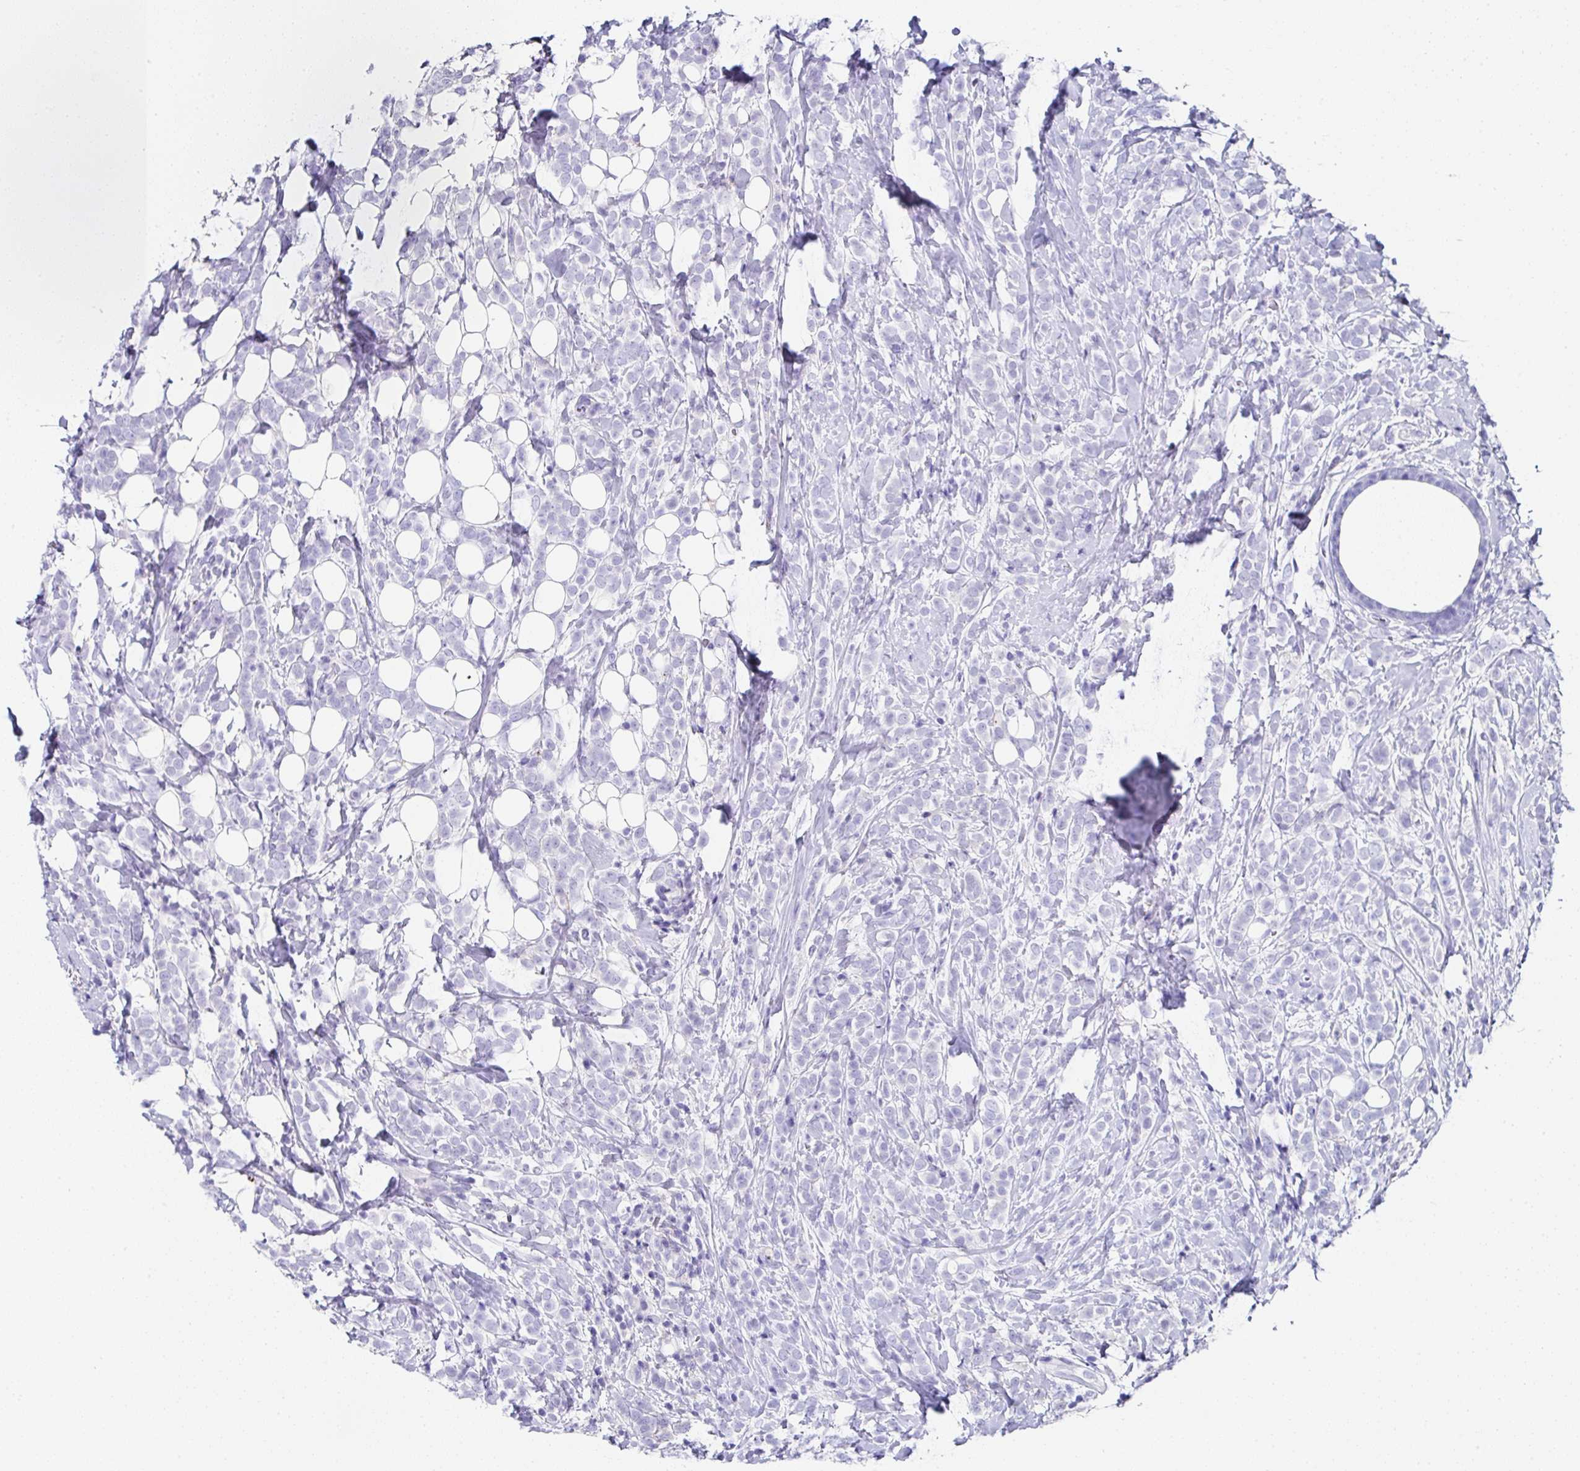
{"staining": {"intensity": "negative", "quantity": "none", "location": "none"}, "tissue": "breast cancer", "cell_type": "Tumor cells", "image_type": "cancer", "snomed": [{"axis": "morphology", "description": "Lobular carcinoma"}, {"axis": "topography", "description": "Breast"}], "caption": "Immunohistochemistry (IHC) of human breast lobular carcinoma exhibits no positivity in tumor cells. (IHC, brightfield microscopy, high magnification).", "gene": "UGT3A1", "patient": {"sex": "female", "age": 49}}